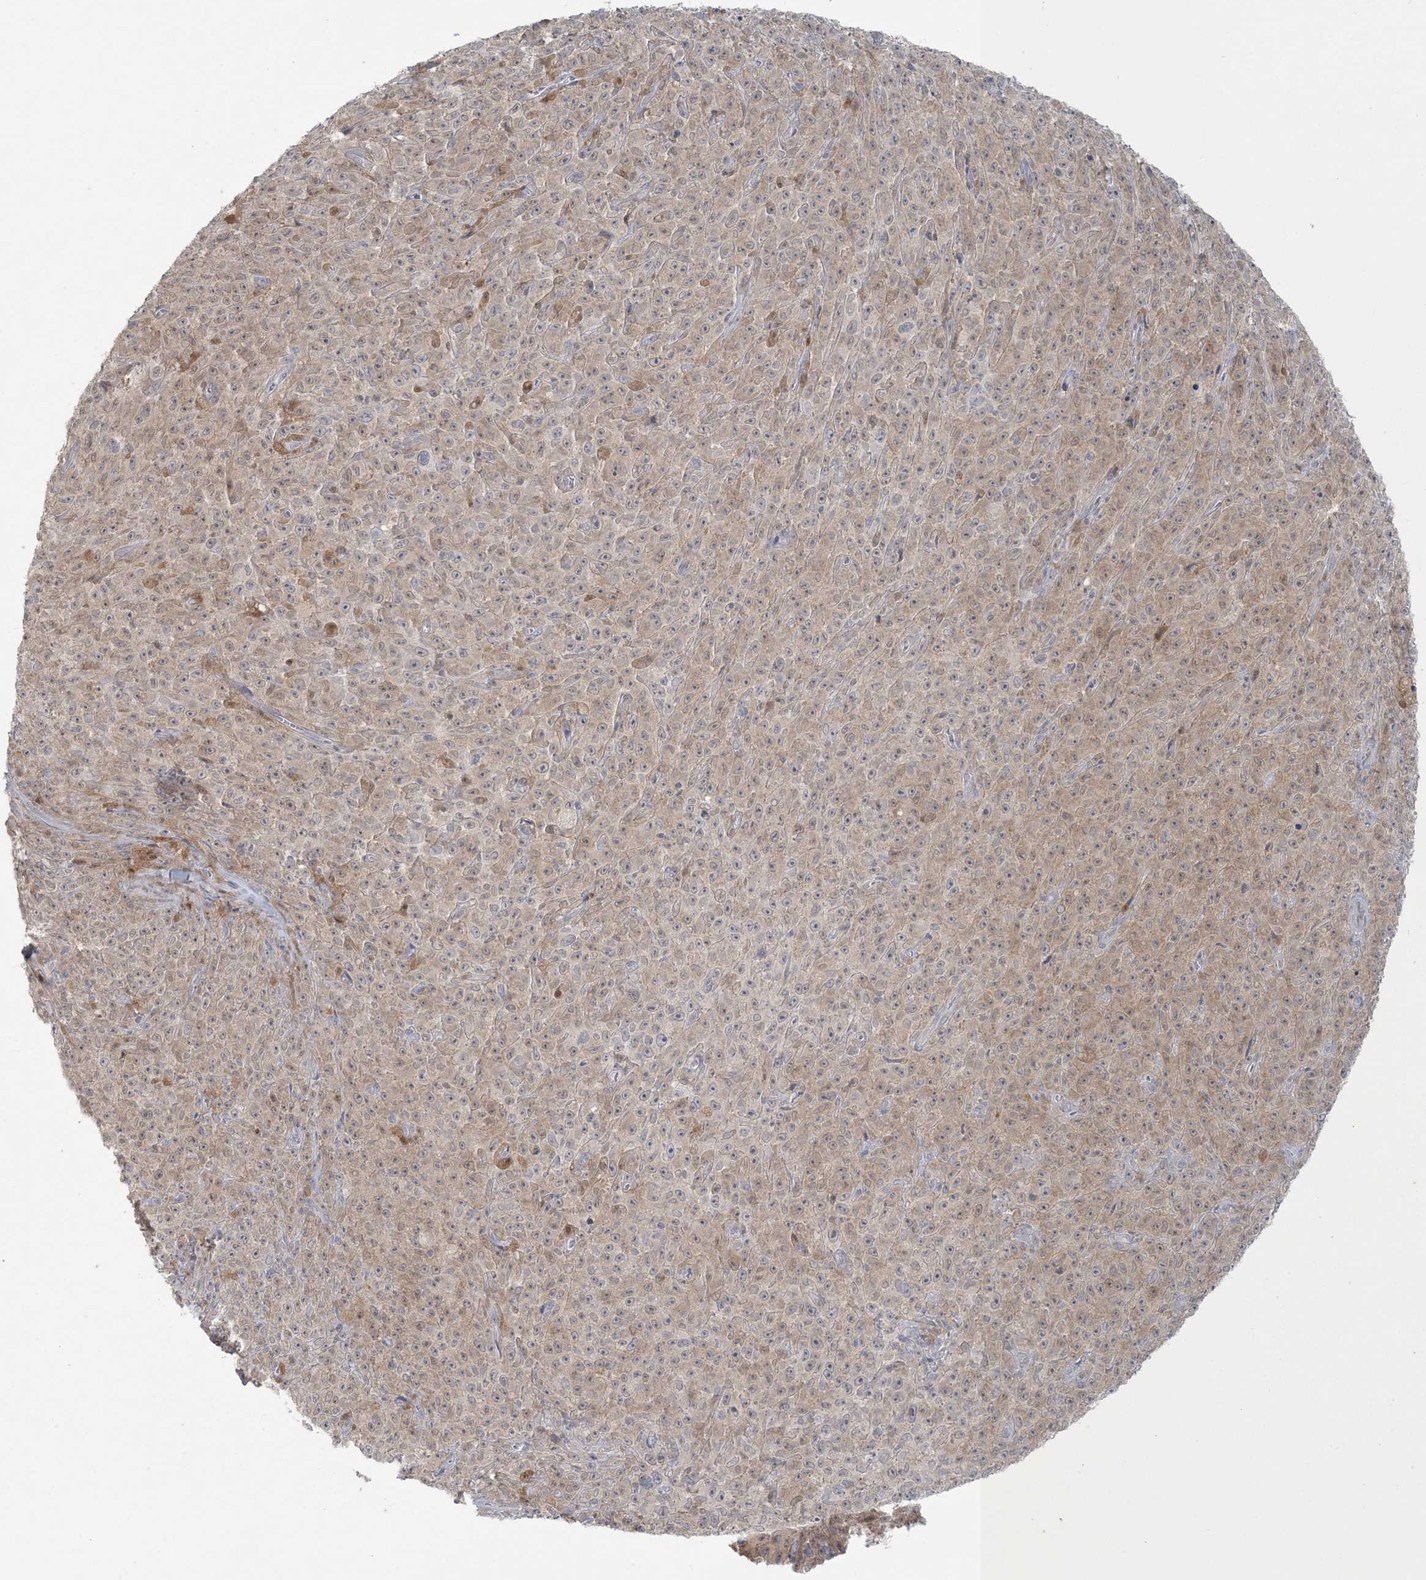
{"staining": {"intensity": "weak", "quantity": ">75%", "location": "cytoplasmic/membranous"}, "tissue": "melanoma", "cell_type": "Tumor cells", "image_type": "cancer", "snomed": [{"axis": "morphology", "description": "Malignant melanoma, NOS"}, {"axis": "topography", "description": "Skin"}], "caption": "A photomicrograph of human malignant melanoma stained for a protein exhibits weak cytoplasmic/membranous brown staining in tumor cells. The staining was performed using DAB (3,3'-diaminobenzidine) to visualize the protein expression in brown, while the nuclei were stained in blue with hematoxylin (Magnification: 20x).", "gene": "NRBP2", "patient": {"sex": "female", "age": 82}}